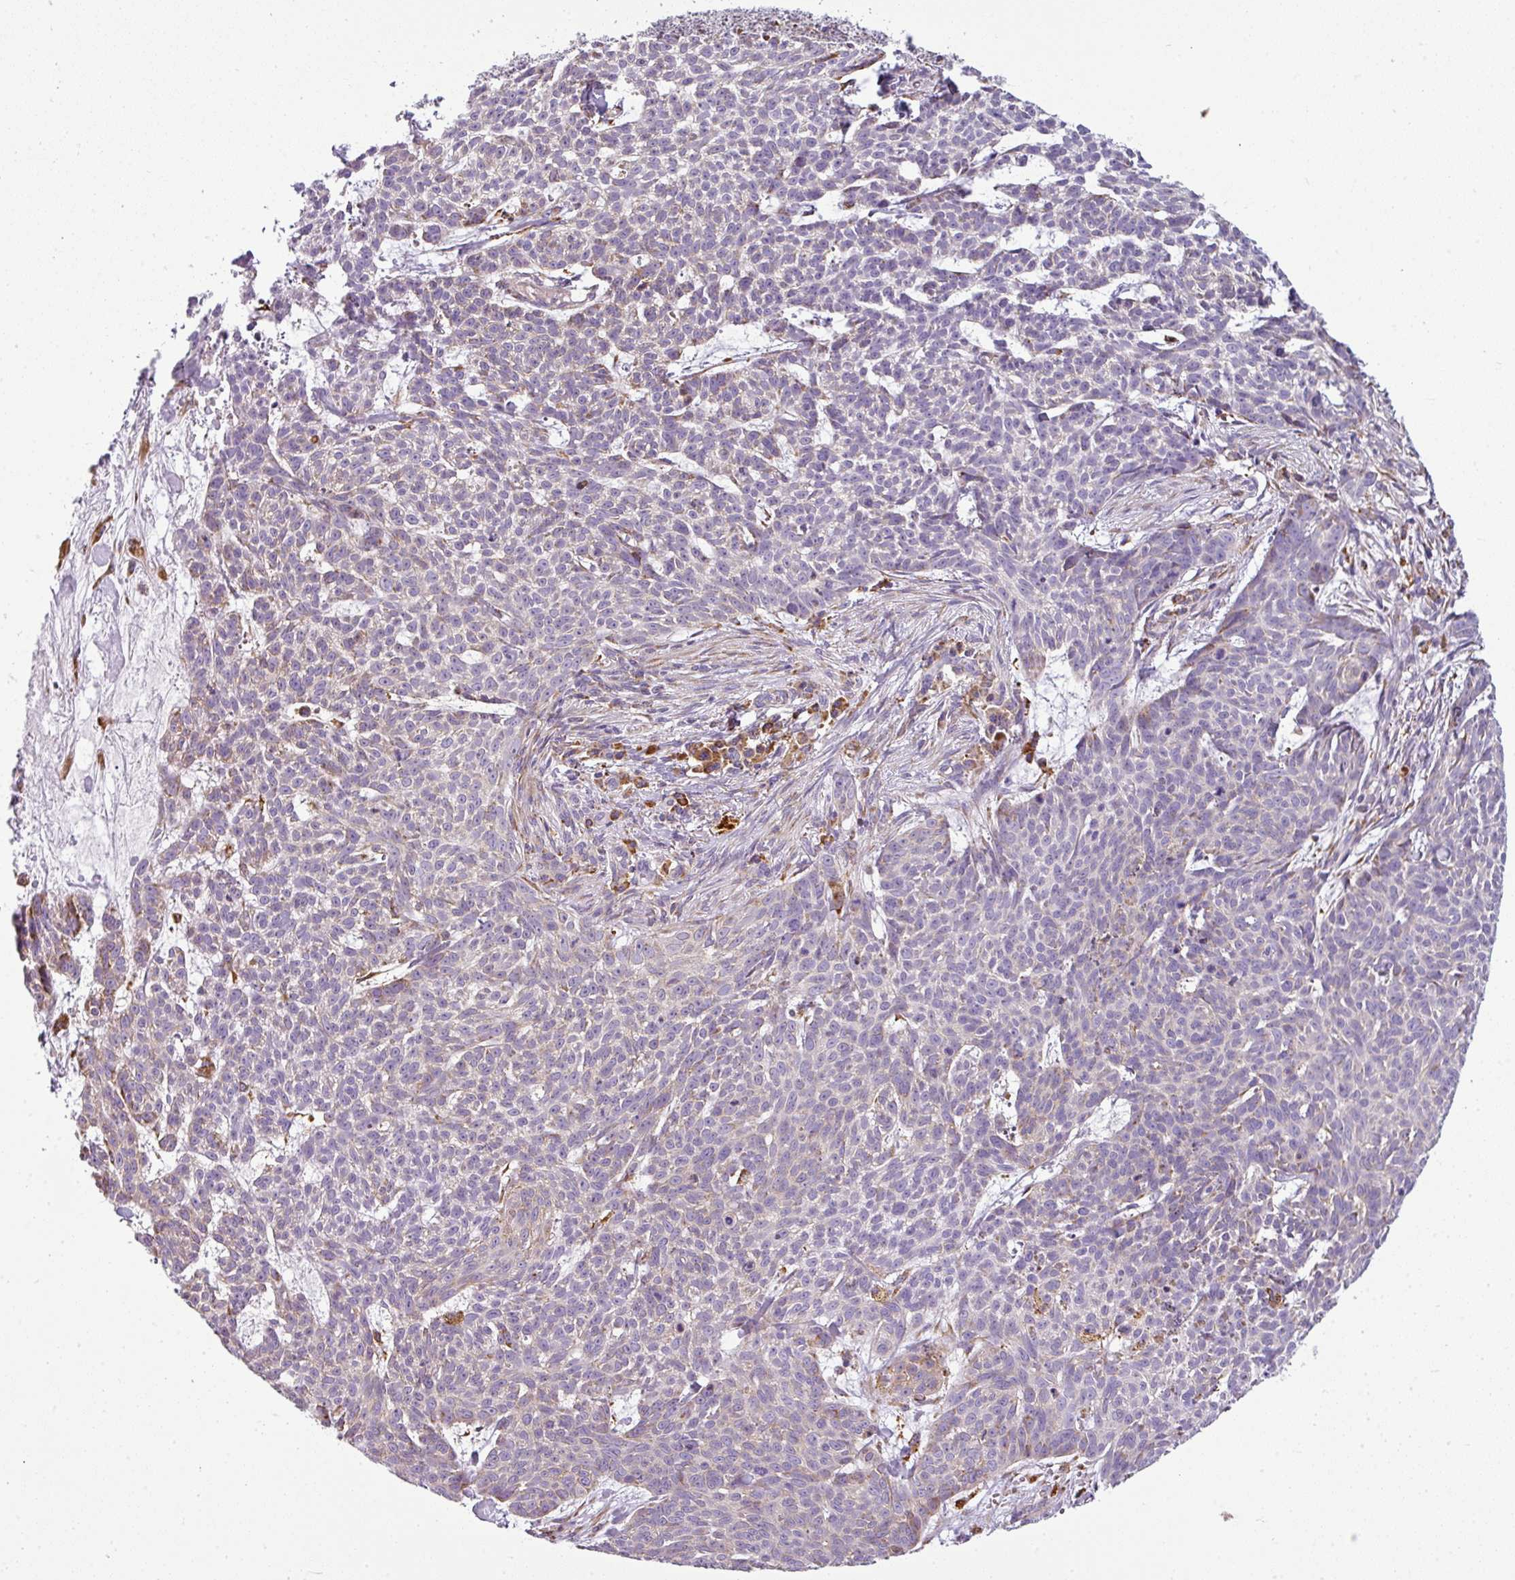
{"staining": {"intensity": "weak", "quantity": "25%-75%", "location": "cytoplasmic/membranous"}, "tissue": "skin cancer", "cell_type": "Tumor cells", "image_type": "cancer", "snomed": [{"axis": "morphology", "description": "Basal cell carcinoma"}, {"axis": "topography", "description": "Skin"}], "caption": "Skin cancer stained with DAB immunohistochemistry displays low levels of weak cytoplasmic/membranous staining in about 25%-75% of tumor cells.", "gene": "ANKRD18A", "patient": {"sex": "female", "age": 93}}